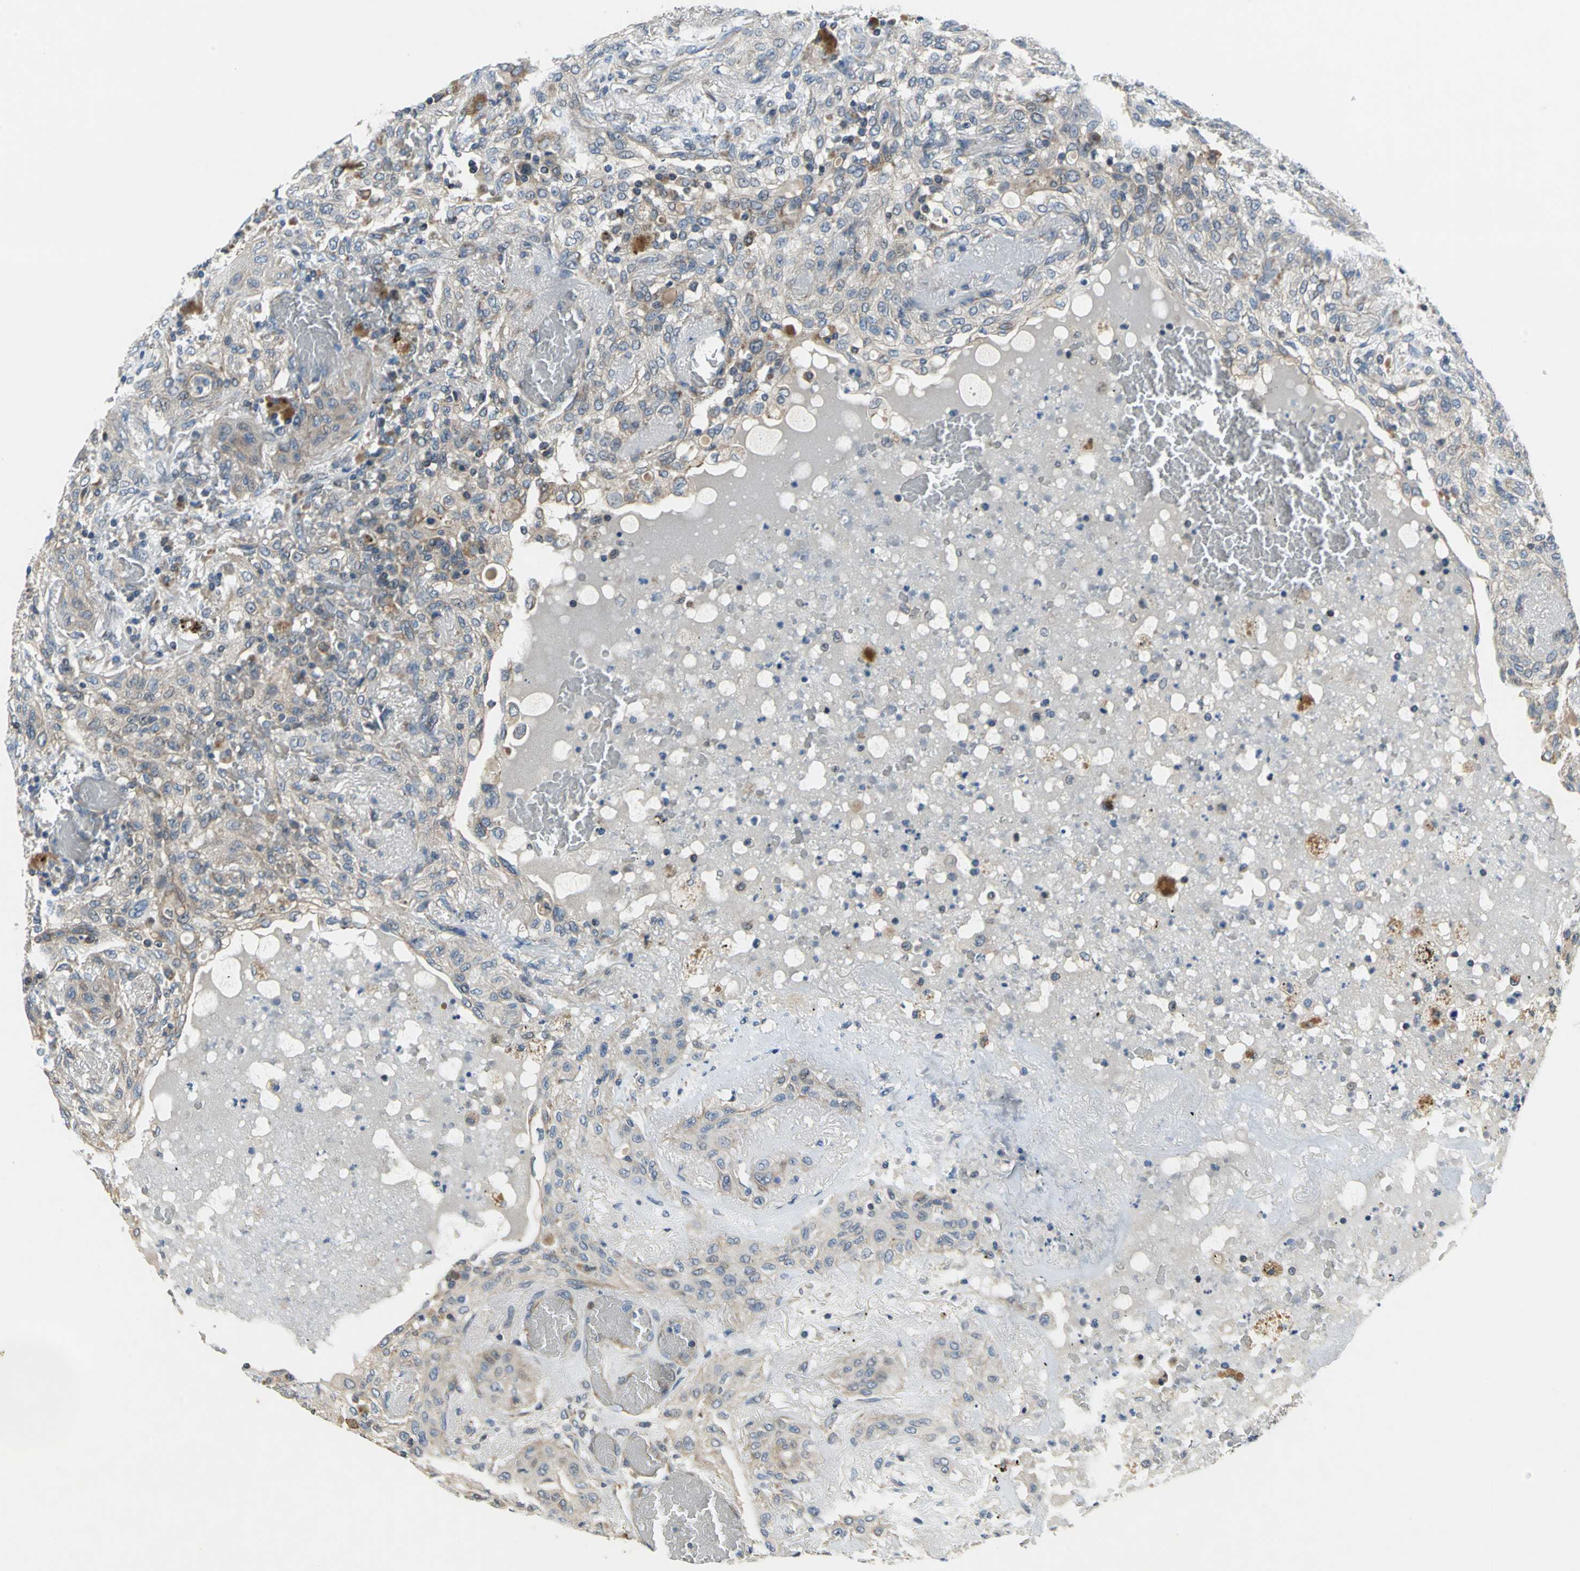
{"staining": {"intensity": "weak", "quantity": "25%-75%", "location": "cytoplasmic/membranous"}, "tissue": "lung cancer", "cell_type": "Tumor cells", "image_type": "cancer", "snomed": [{"axis": "morphology", "description": "Squamous cell carcinoma, NOS"}, {"axis": "topography", "description": "Lung"}], "caption": "Immunohistochemistry of lung squamous cell carcinoma displays low levels of weak cytoplasmic/membranous expression in about 25%-75% of tumor cells. The protein of interest is stained brown, and the nuclei are stained in blue (DAB IHC with brightfield microscopy, high magnification).", "gene": "TRAK1", "patient": {"sex": "female", "age": 47}}